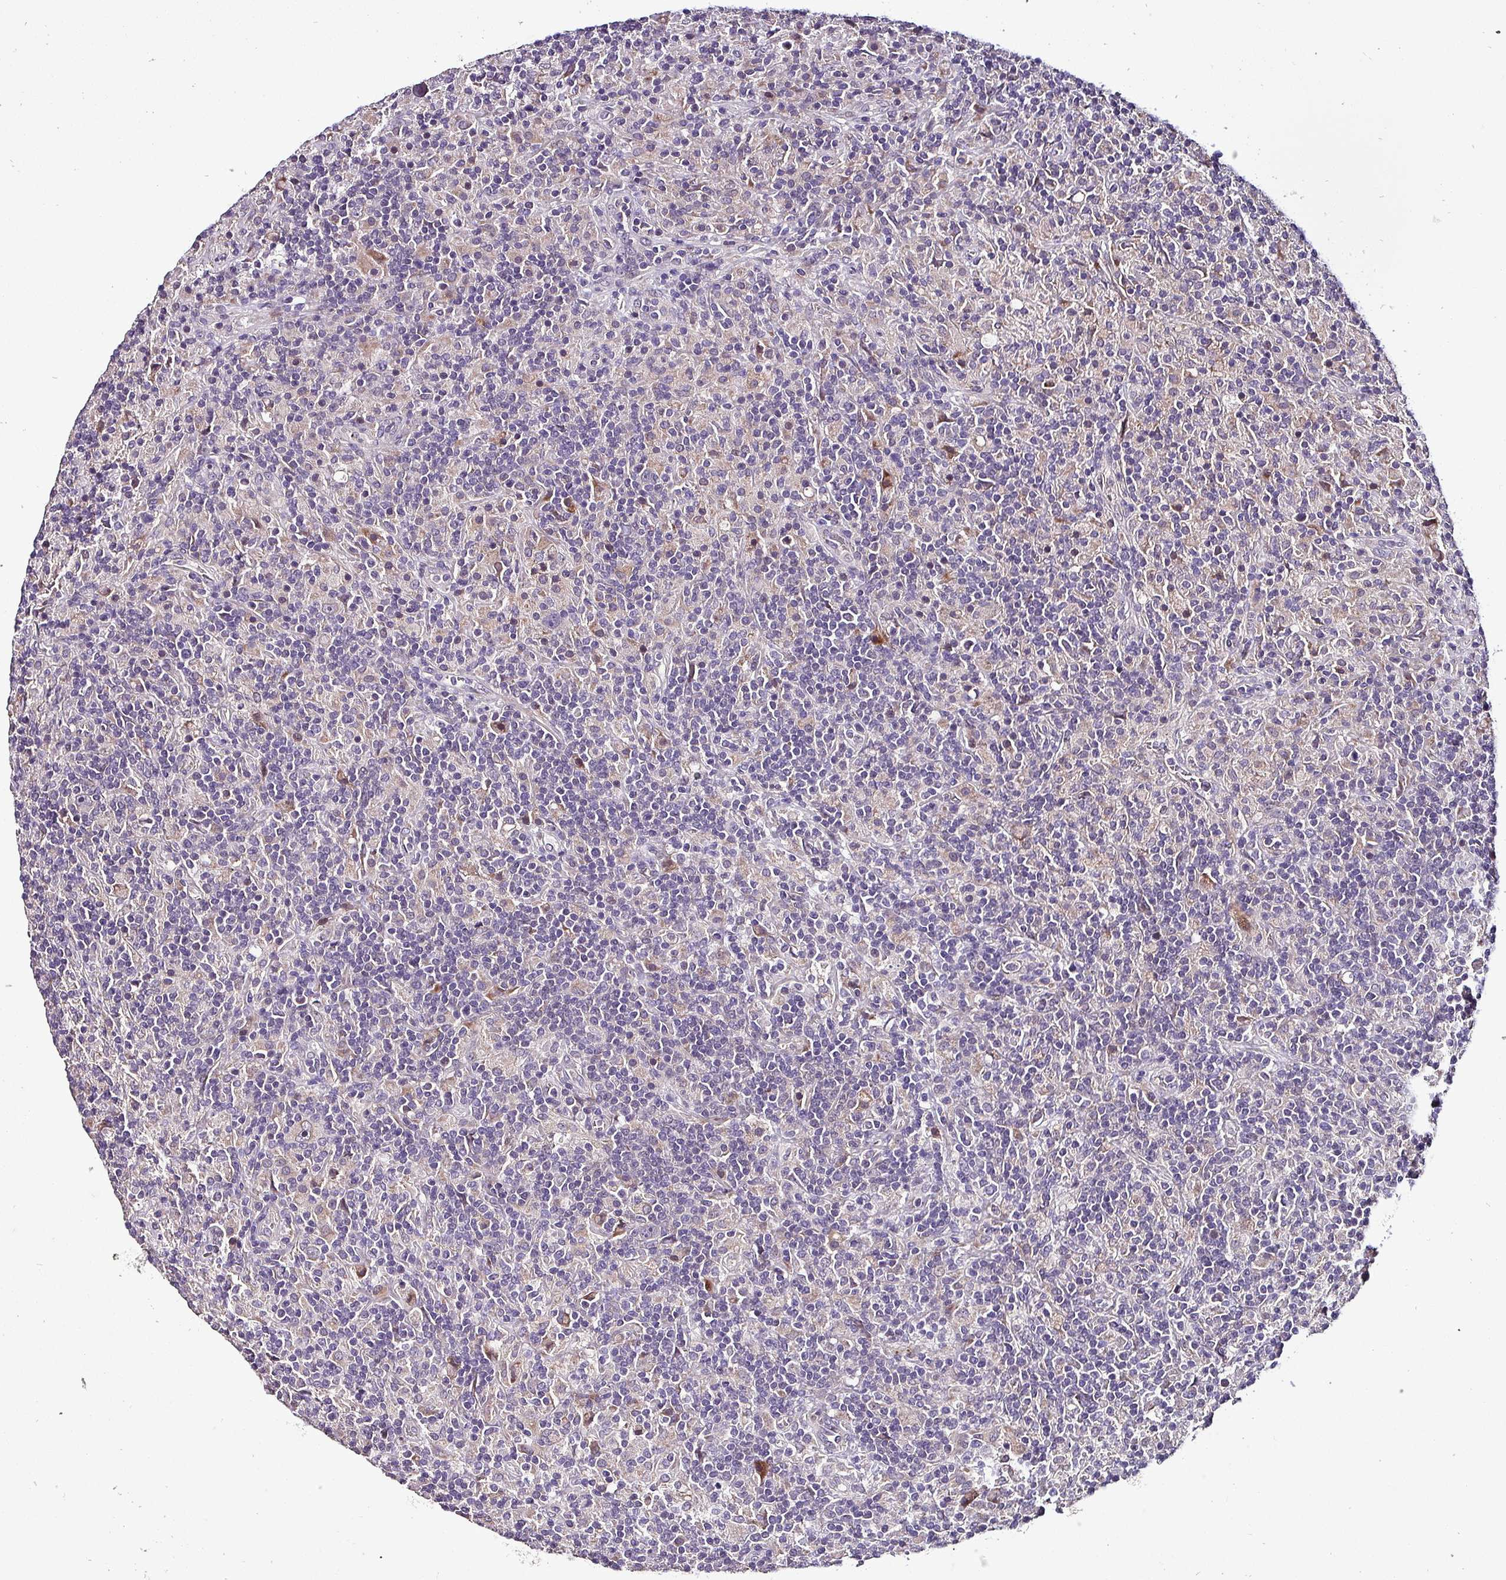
{"staining": {"intensity": "negative", "quantity": "none", "location": "none"}, "tissue": "lymphoma", "cell_type": "Tumor cells", "image_type": "cancer", "snomed": [{"axis": "morphology", "description": "Hodgkin's disease, NOS"}, {"axis": "topography", "description": "Lymph node"}], "caption": "This is a micrograph of immunohistochemistry staining of lymphoma, which shows no expression in tumor cells.", "gene": "GRAPL", "patient": {"sex": "male", "age": 70}}